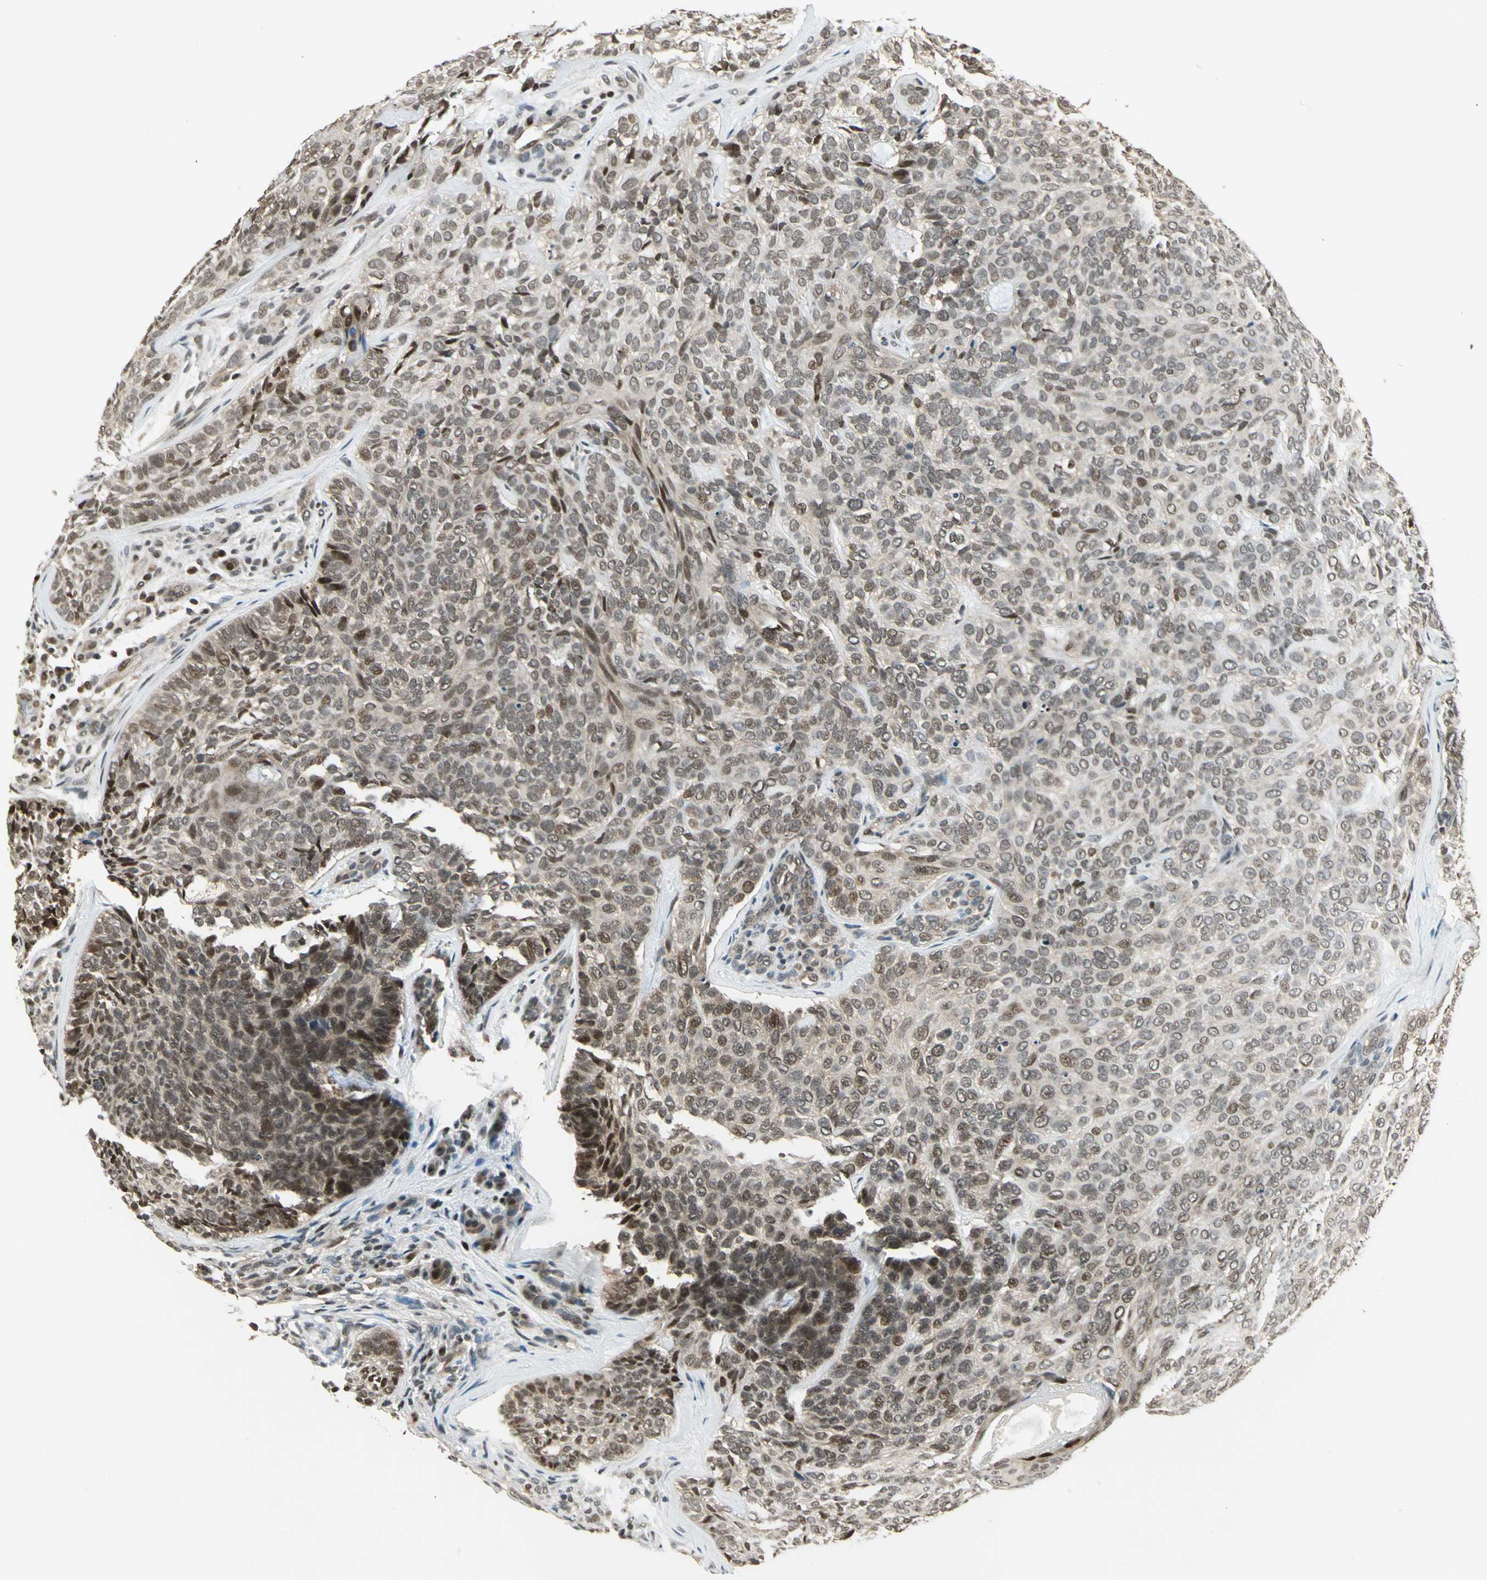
{"staining": {"intensity": "strong", "quantity": "25%-75%", "location": "cytoplasmic/membranous,nuclear"}, "tissue": "skin cancer", "cell_type": "Tumor cells", "image_type": "cancer", "snomed": [{"axis": "morphology", "description": "Basal cell carcinoma"}, {"axis": "topography", "description": "Skin"}], "caption": "Skin cancer (basal cell carcinoma) stained with immunohistochemistry (IHC) displays strong cytoplasmic/membranous and nuclear staining in approximately 25%-75% of tumor cells.", "gene": "PSMC3", "patient": {"sex": "male", "age": 72}}